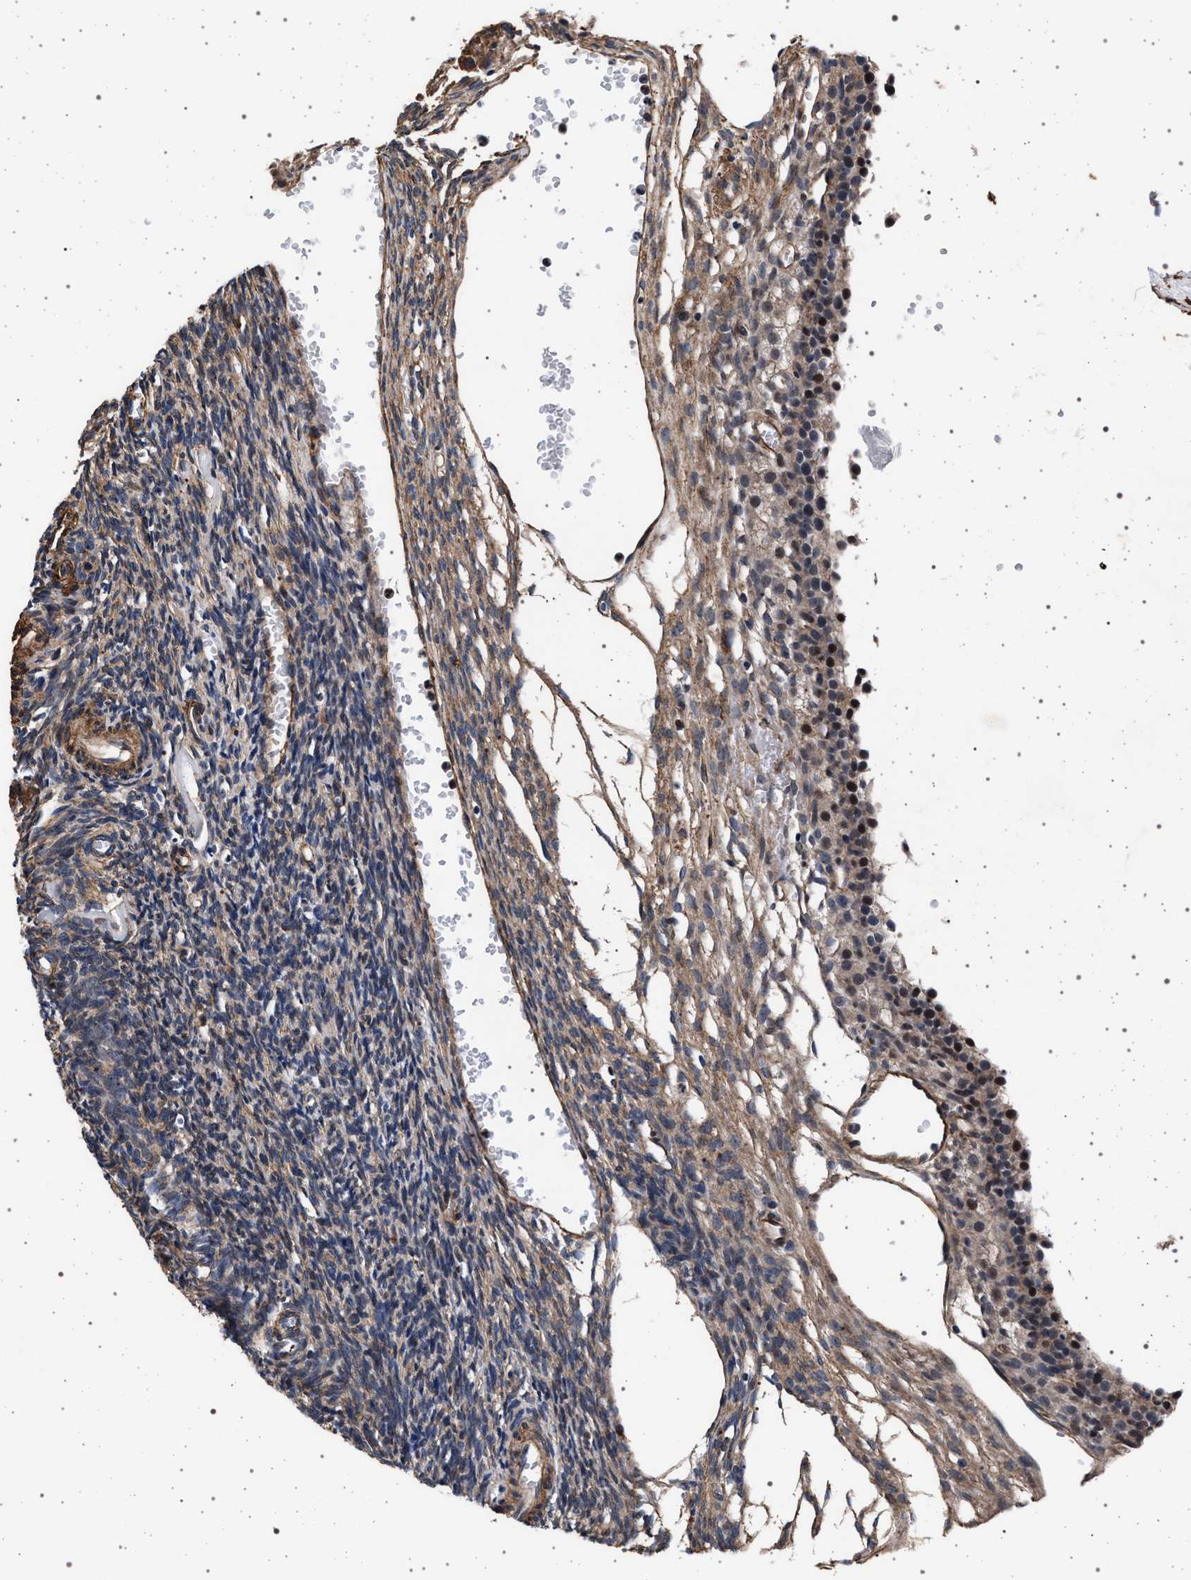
{"staining": {"intensity": "weak", "quantity": "25%-75%", "location": "cytoplasmic/membranous"}, "tissue": "ovary", "cell_type": "Ovarian stroma cells", "image_type": "normal", "snomed": [{"axis": "morphology", "description": "Normal tissue, NOS"}, {"axis": "topography", "description": "Ovary"}], "caption": "Immunohistochemical staining of unremarkable human ovary reveals 25%-75% levels of weak cytoplasmic/membranous protein expression in about 25%-75% of ovarian stroma cells.", "gene": "KCNK6", "patient": {"sex": "female", "age": 35}}